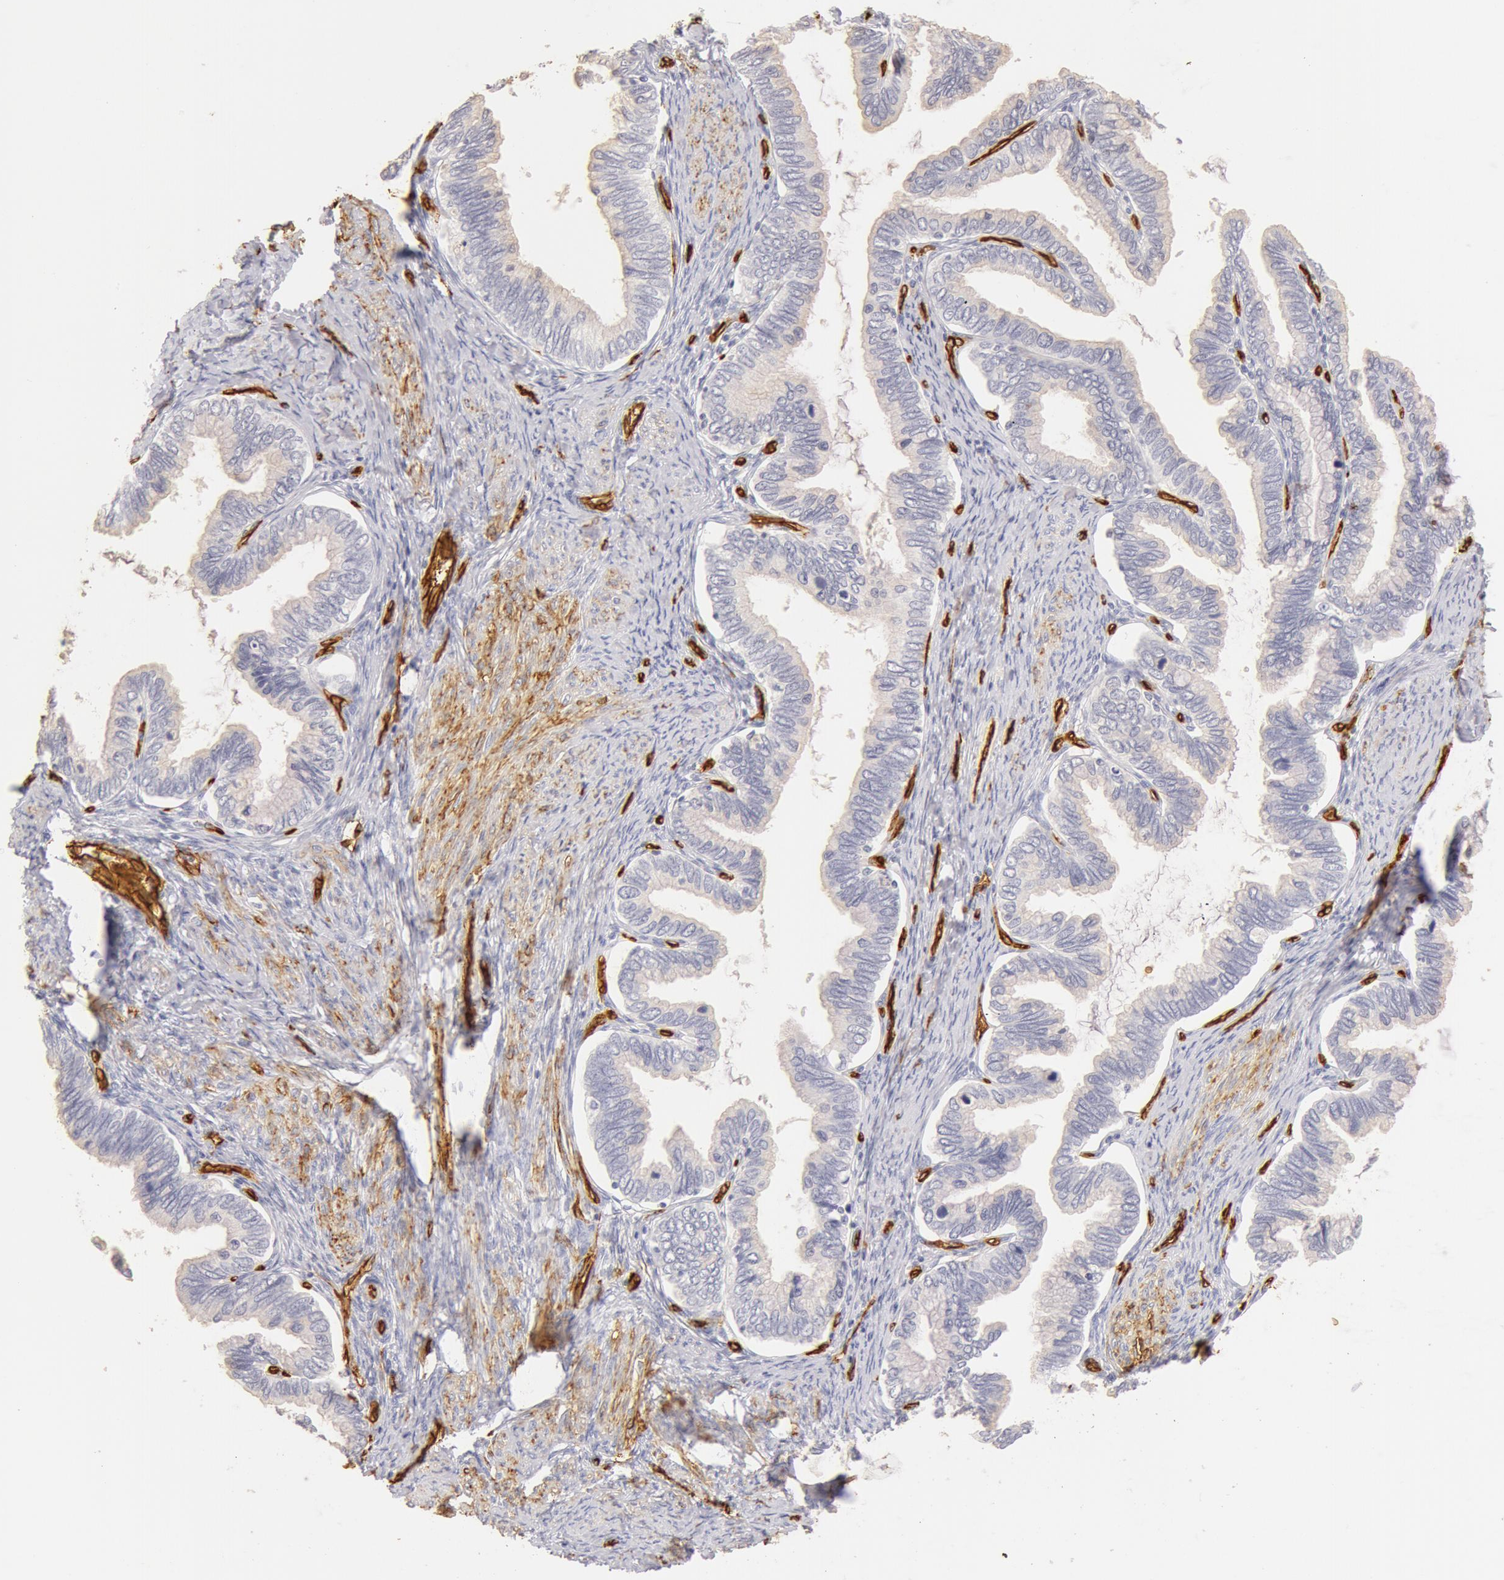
{"staining": {"intensity": "negative", "quantity": "none", "location": "none"}, "tissue": "cervical cancer", "cell_type": "Tumor cells", "image_type": "cancer", "snomed": [{"axis": "morphology", "description": "Adenocarcinoma, NOS"}, {"axis": "topography", "description": "Cervix"}], "caption": "This is an IHC micrograph of cervical cancer. There is no expression in tumor cells.", "gene": "AQP1", "patient": {"sex": "female", "age": 49}}